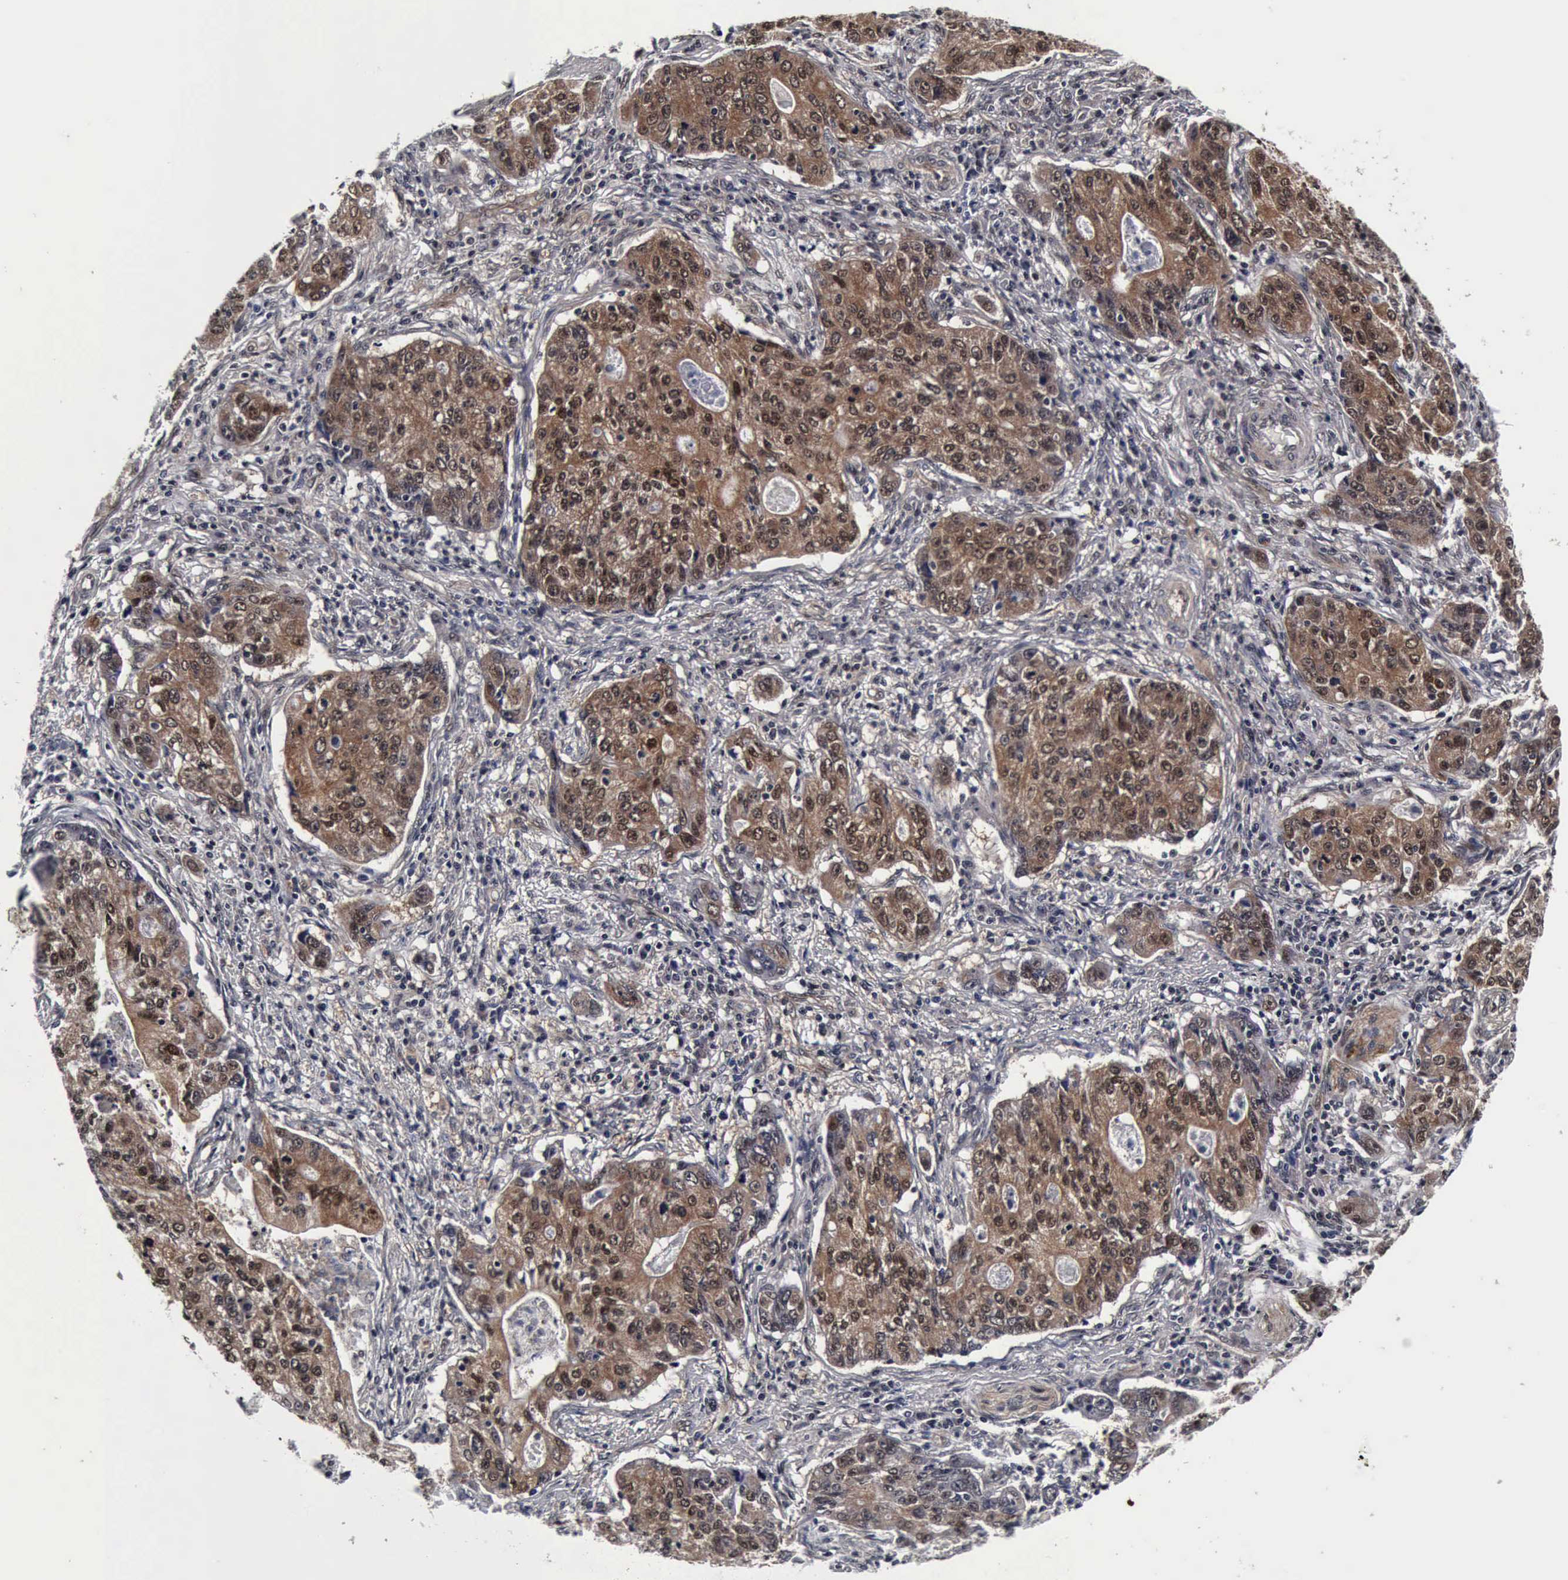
{"staining": {"intensity": "moderate", "quantity": "25%-75%", "location": "cytoplasmic/membranous,nuclear"}, "tissue": "stomach cancer", "cell_type": "Tumor cells", "image_type": "cancer", "snomed": [{"axis": "morphology", "description": "Adenocarcinoma, NOS"}, {"axis": "topography", "description": "Esophagus"}, {"axis": "topography", "description": "Stomach"}], "caption": "Approximately 25%-75% of tumor cells in human stomach cancer show moderate cytoplasmic/membranous and nuclear protein staining as visualized by brown immunohistochemical staining.", "gene": "UBC", "patient": {"sex": "male", "age": 74}}